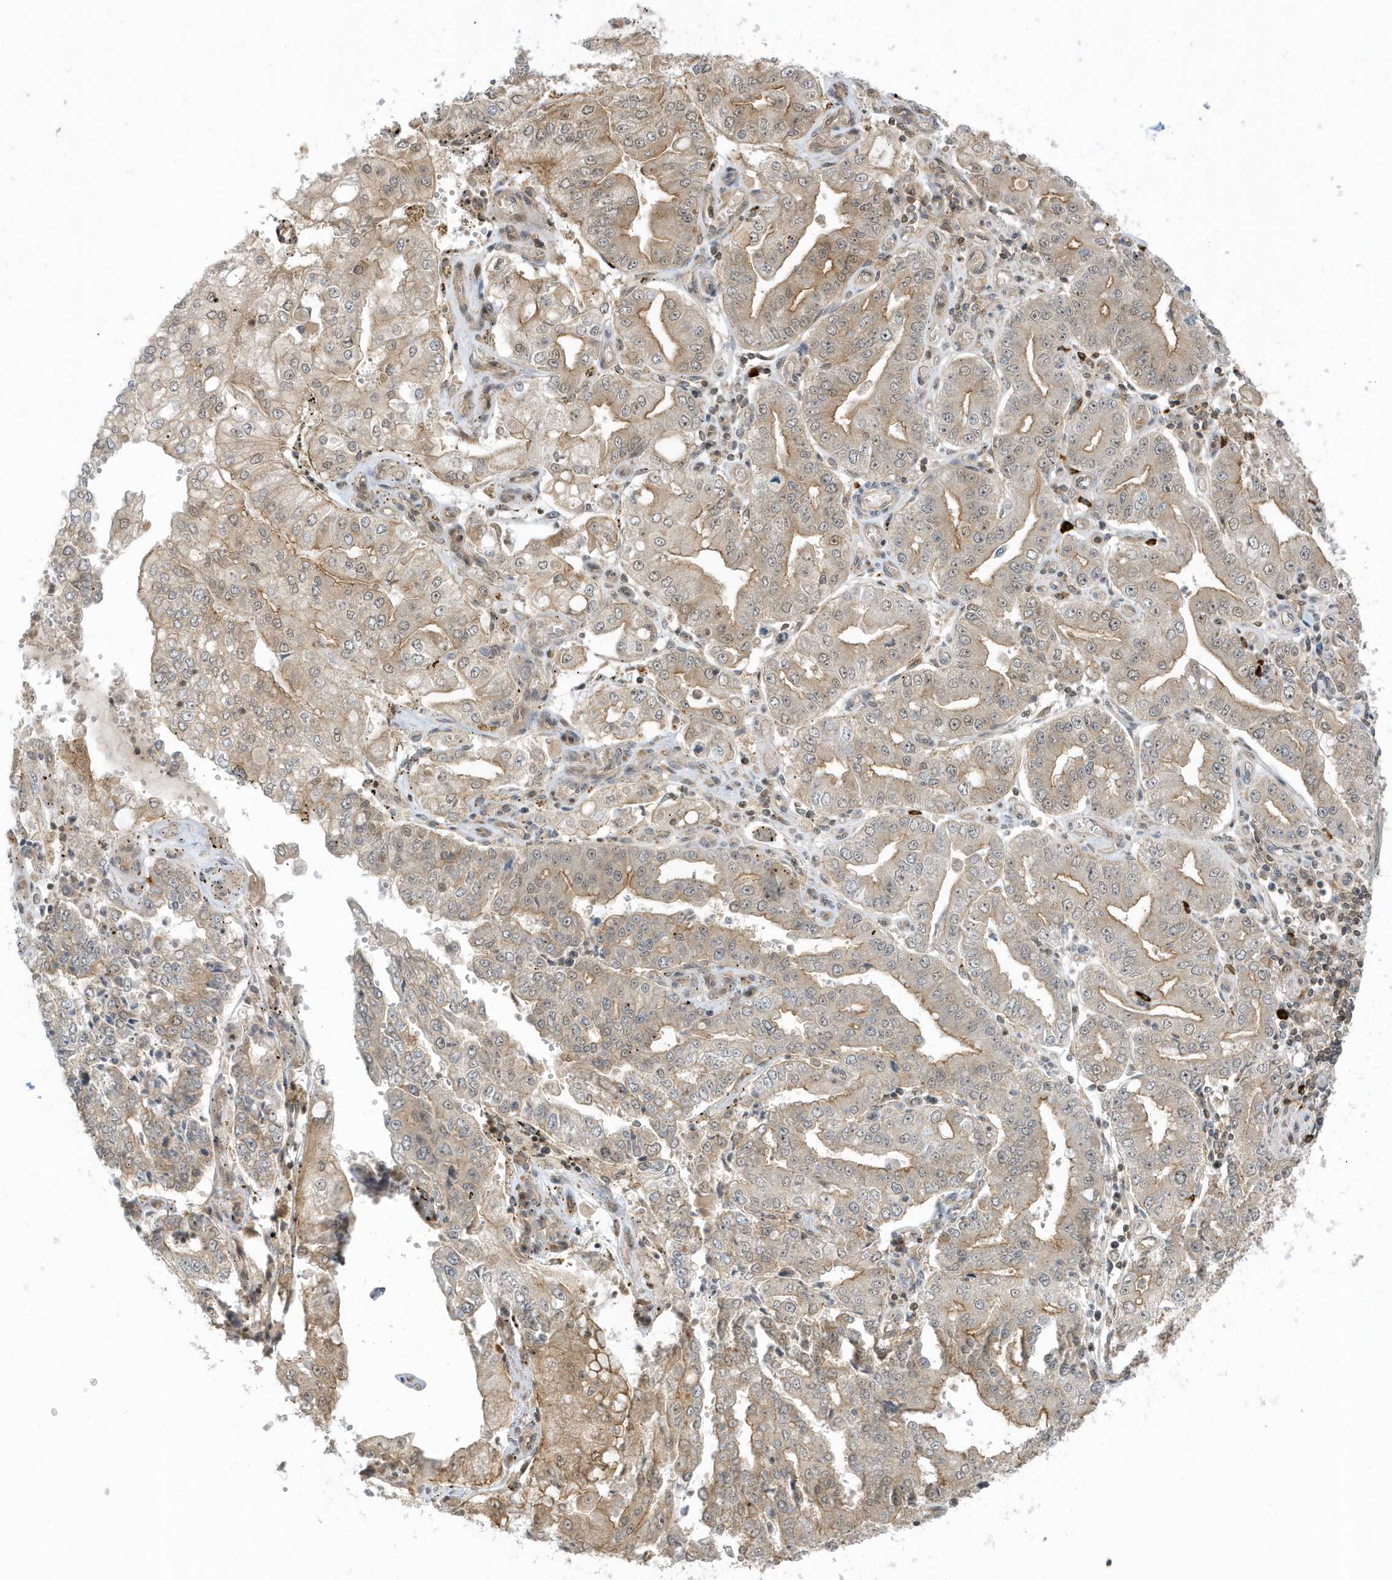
{"staining": {"intensity": "weak", "quantity": "25%-75%", "location": "cytoplasmic/membranous"}, "tissue": "stomach cancer", "cell_type": "Tumor cells", "image_type": "cancer", "snomed": [{"axis": "morphology", "description": "Adenocarcinoma, NOS"}, {"axis": "topography", "description": "Stomach"}], "caption": "Immunohistochemical staining of stomach cancer (adenocarcinoma) reveals low levels of weak cytoplasmic/membranous protein positivity in approximately 25%-75% of tumor cells.", "gene": "PPP1R7", "patient": {"sex": "male", "age": 76}}